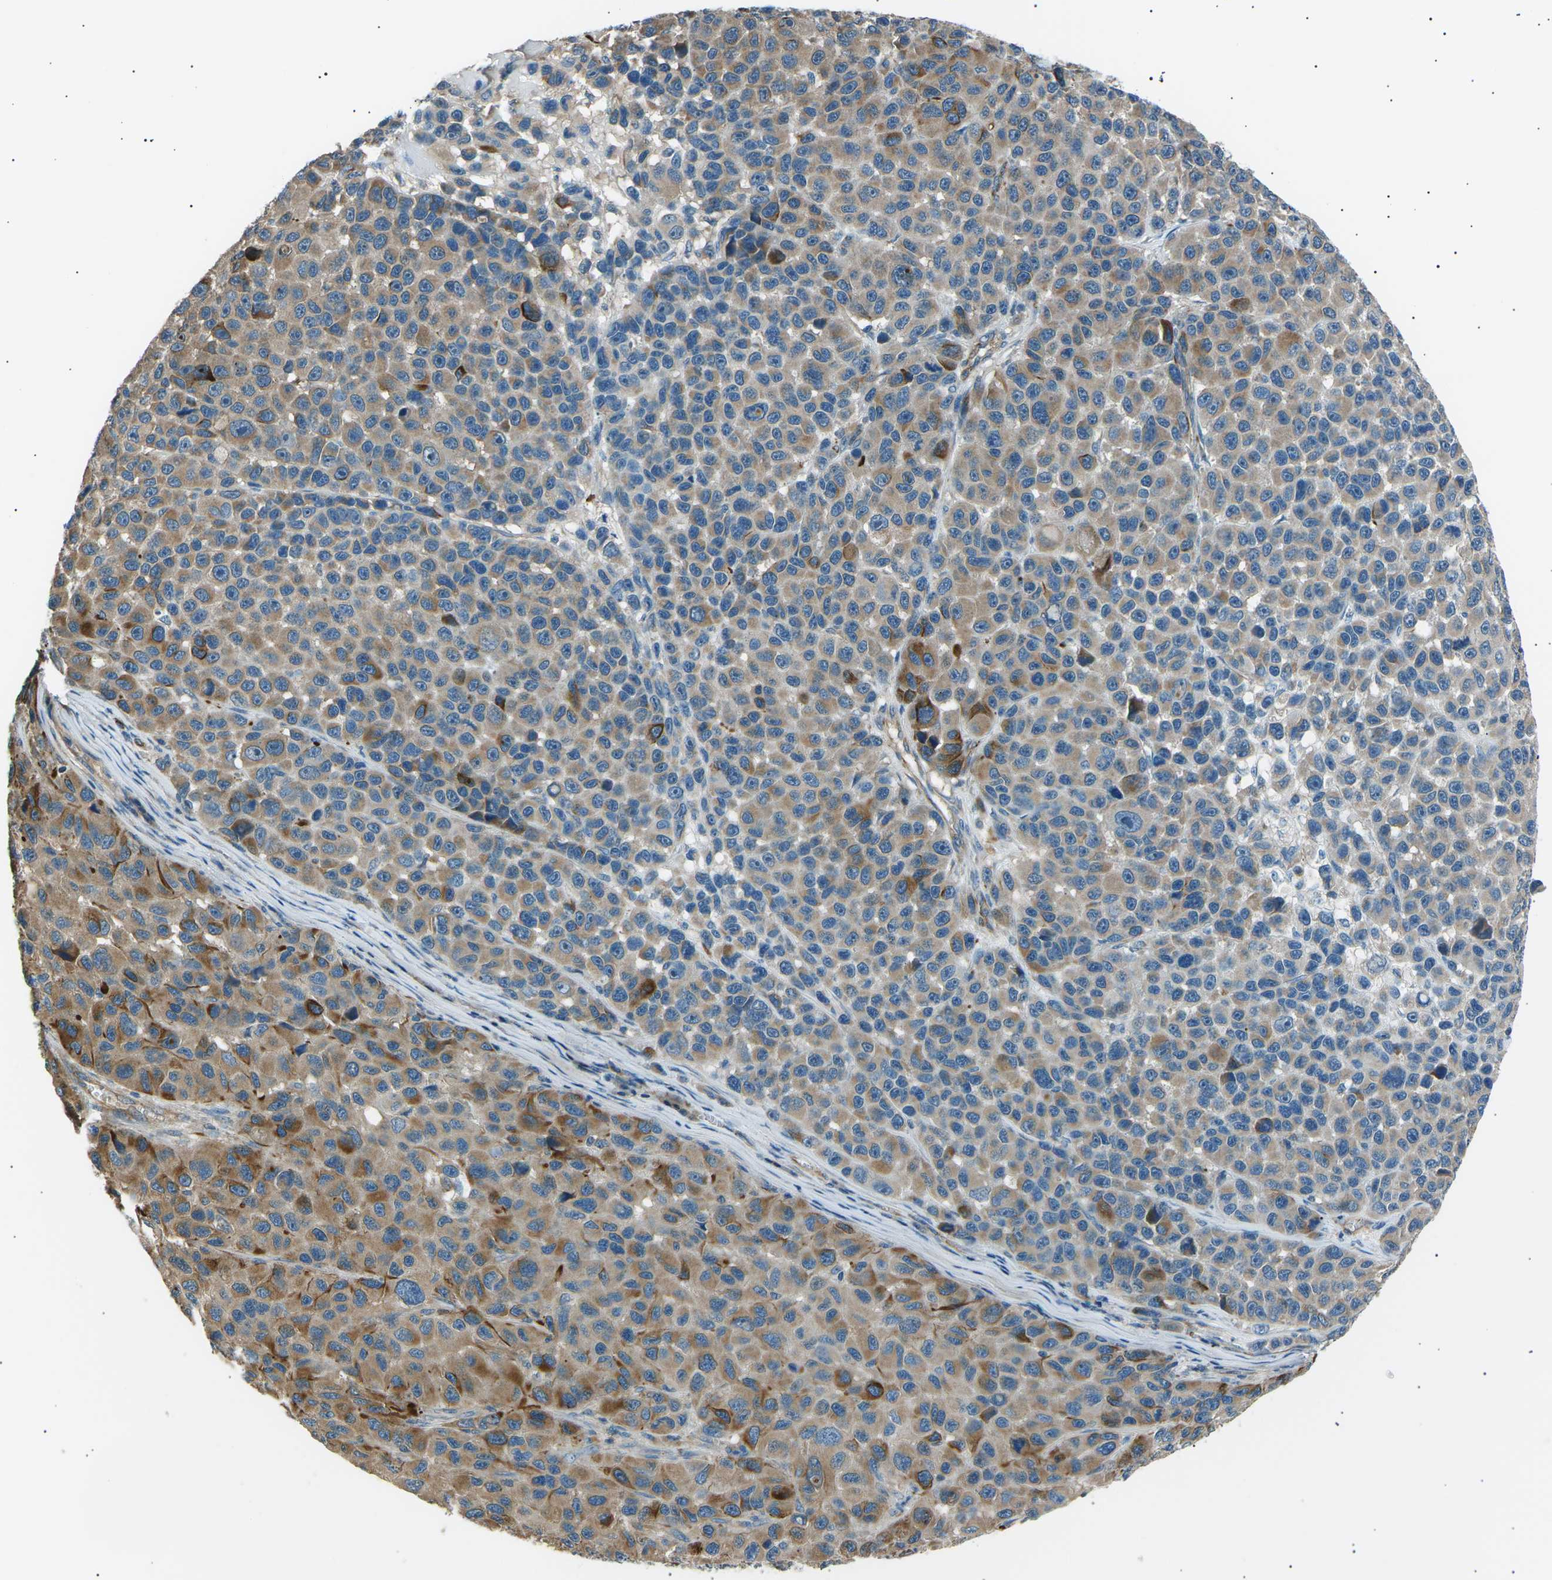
{"staining": {"intensity": "moderate", "quantity": ">75%", "location": "cytoplasmic/membranous"}, "tissue": "melanoma", "cell_type": "Tumor cells", "image_type": "cancer", "snomed": [{"axis": "morphology", "description": "Malignant melanoma, NOS"}, {"axis": "topography", "description": "Skin"}], "caption": "Protein staining exhibits moderate cytoplasmic/membranous positivity in about >75% of tumor cells in melanoma. (Brightfield microscopy of DAB IHC at high magnification).", "gene": "SLK", "patient": {"sex": "male", "age": 53}}